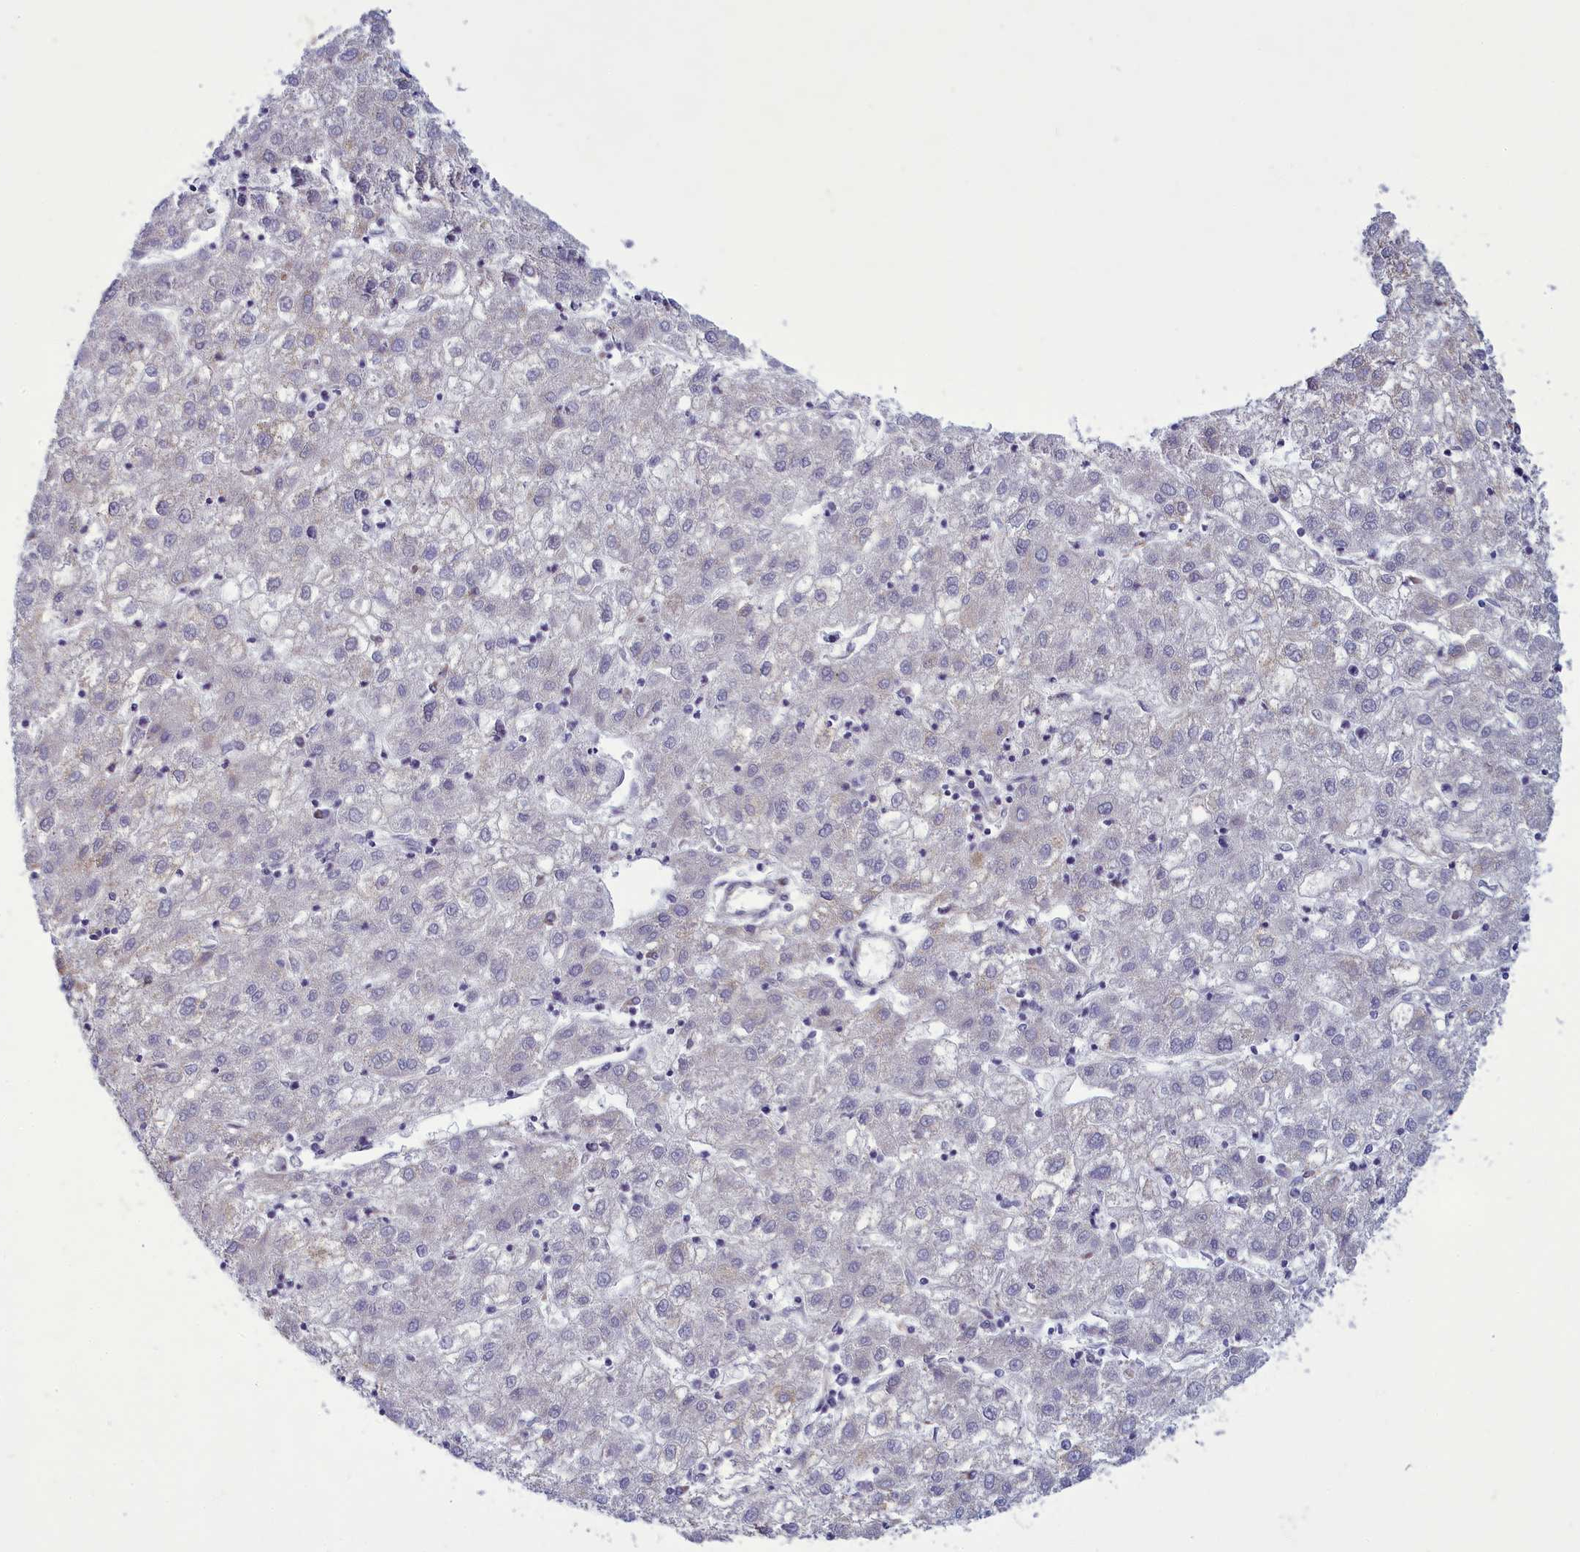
{"staining": {"intensity": "negative", "quantity": "none", "location": "none"}, "tissue": "liver cancer", "cell_type": "Tumor cells", "image_type": "cancer", "snomed": [{"axis": "morphology", "description": "Carcinoma, Hepatocellular, NOS"}, {"axis": "topography", "description": "Liver"}], "caption": "Tumor cells show no significant expression in liver hepatocellular carcinoma. (DAB (3,3'-diaminobenzidine) IHC, high magnification).", "gene": "CENATAC", "patient": {"sex": "male", "age": 72}}